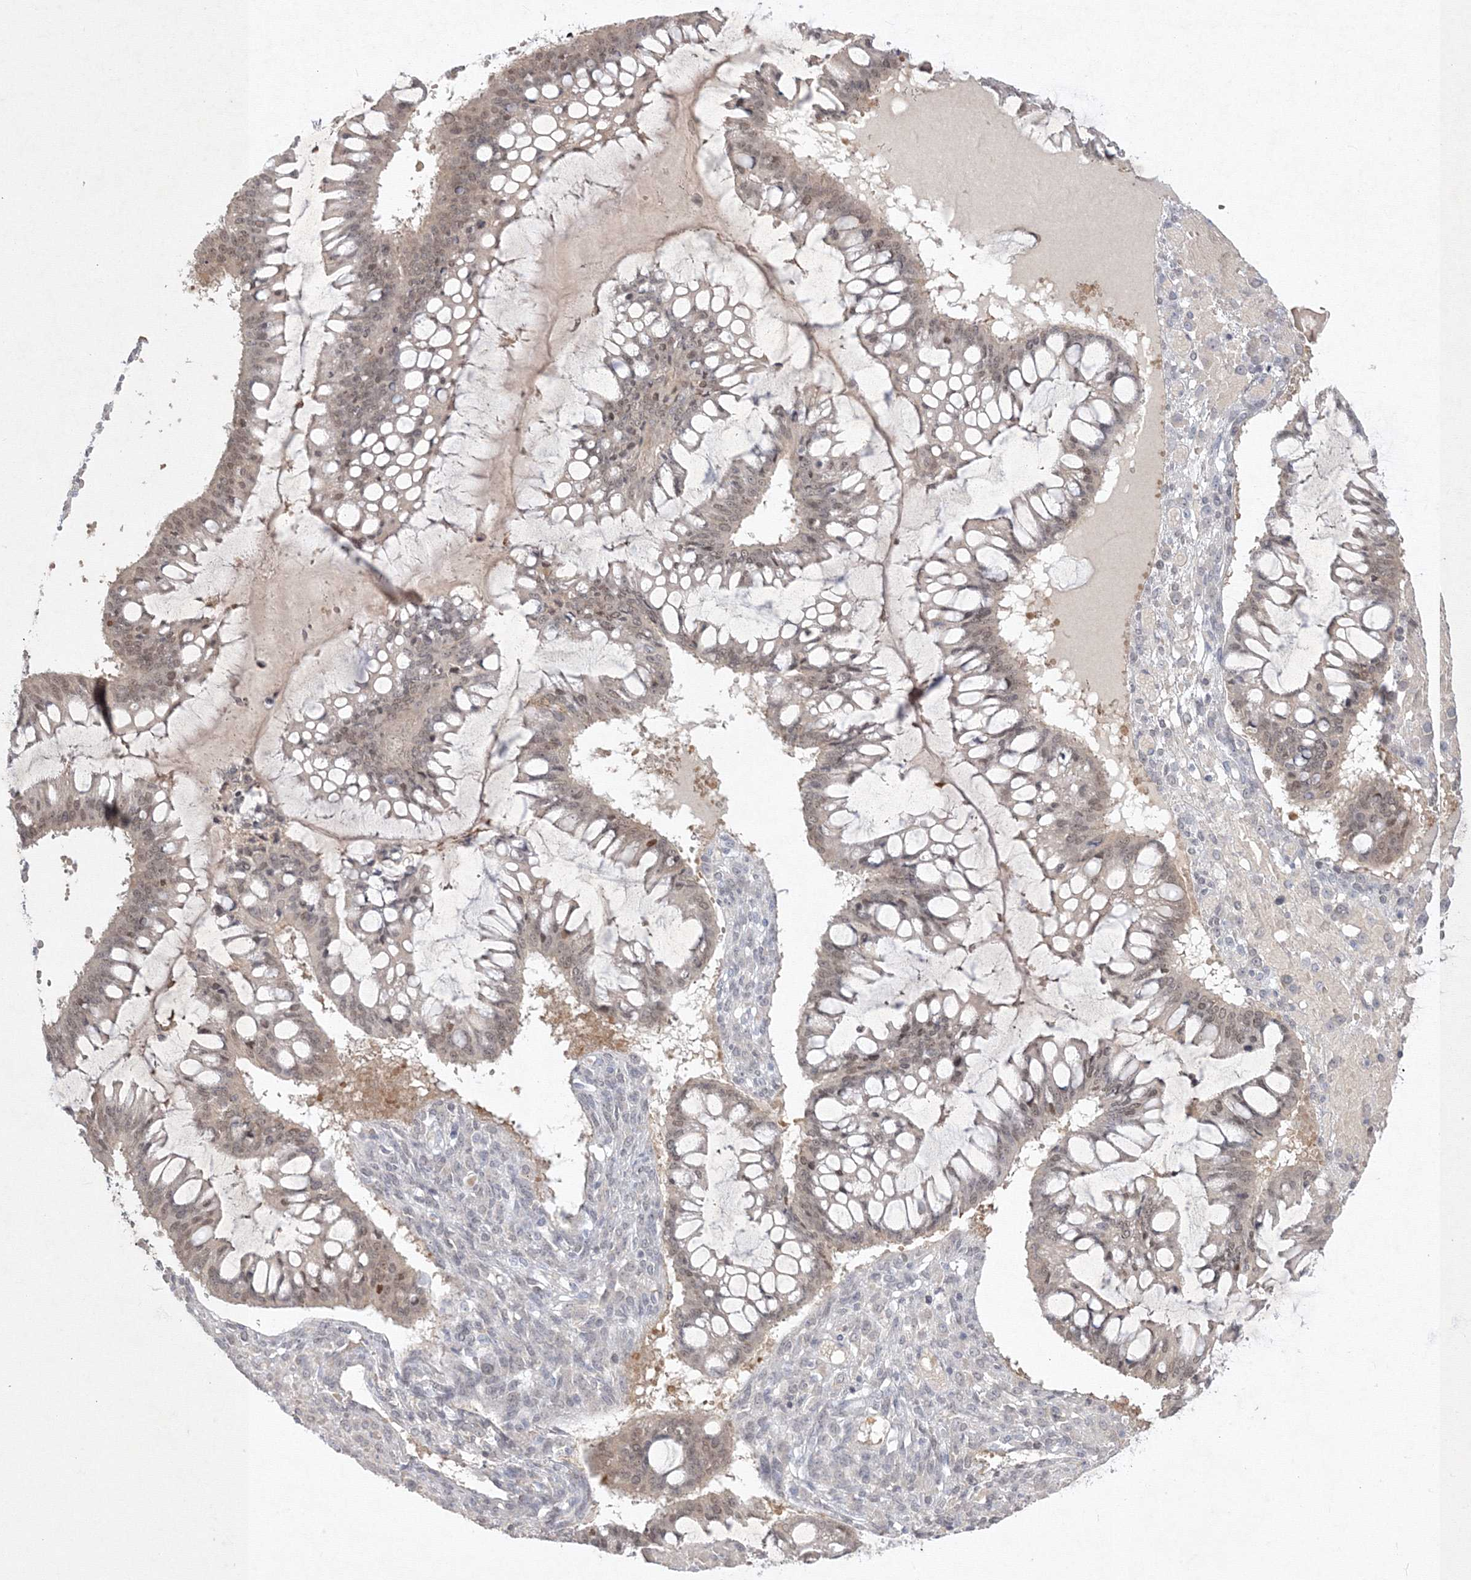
{"staining": {"intensity": "weak", "quantity": ">75%", "location": "cytoplasmic/membranous,nuclear"}, "tissue": "ovarian cancer", "cell_type": "Tumor cells", "image_type": "cancer", "snomed": [{"axis": "morphology", "description": "Cystadenocarcinoma, mucinous, NOS"}, {"axis": "topography", "description": "Ovary"}], "caption": "Immunohistochemical staining of ovarian cancer demonstrates low levels of weak cytoplasmic/membranous and nuclear expression in approximately >75% of tumor cells.", "gene": "NXPE3", "patient": {"sex": "female", "age": 73}}